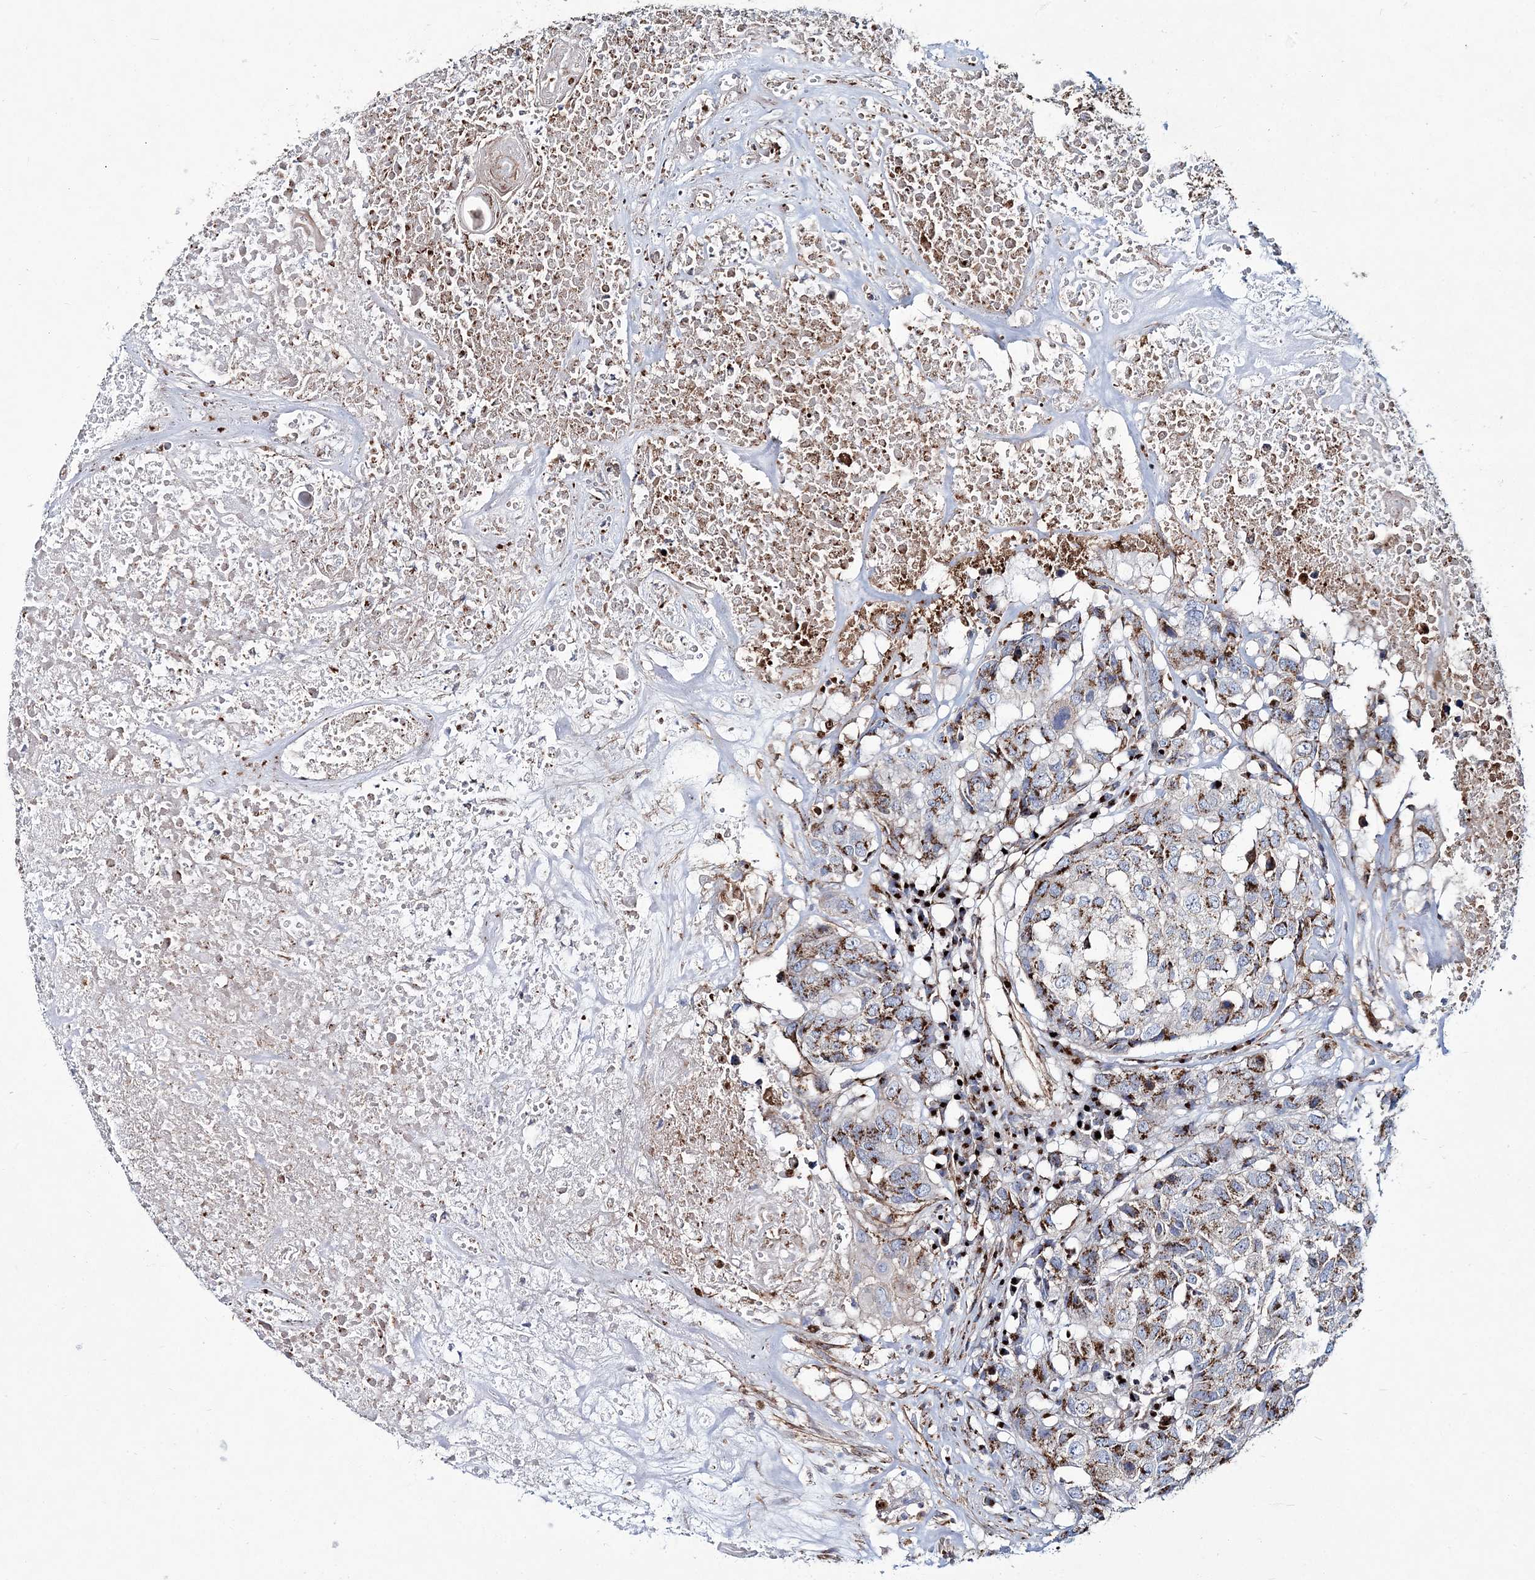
{"staining": {"intensity": "moderate", "quantity": ">75%", "location": "cytoplasmic/membranous"}, "tissue": "head and neck cancer", "cell_type": "Tumor cells", "image_type": "cancer", "snomed": [{"axis": "morphology", "description": "Squamous cell carcinoma, NOS"}, {"axis": "topography", "description": "Head-Neck"}], "caption": "DAB (3,3'-diaminobenzidine) immunohistochemical staining of human head and neck squamous cell carcinoma exhibits moderate cytoplasmic/membranous protein staining in approximately >75% of tumor cells.", "gene": "MAN1A2", "patient": {"sex": "male", "age": 66}}